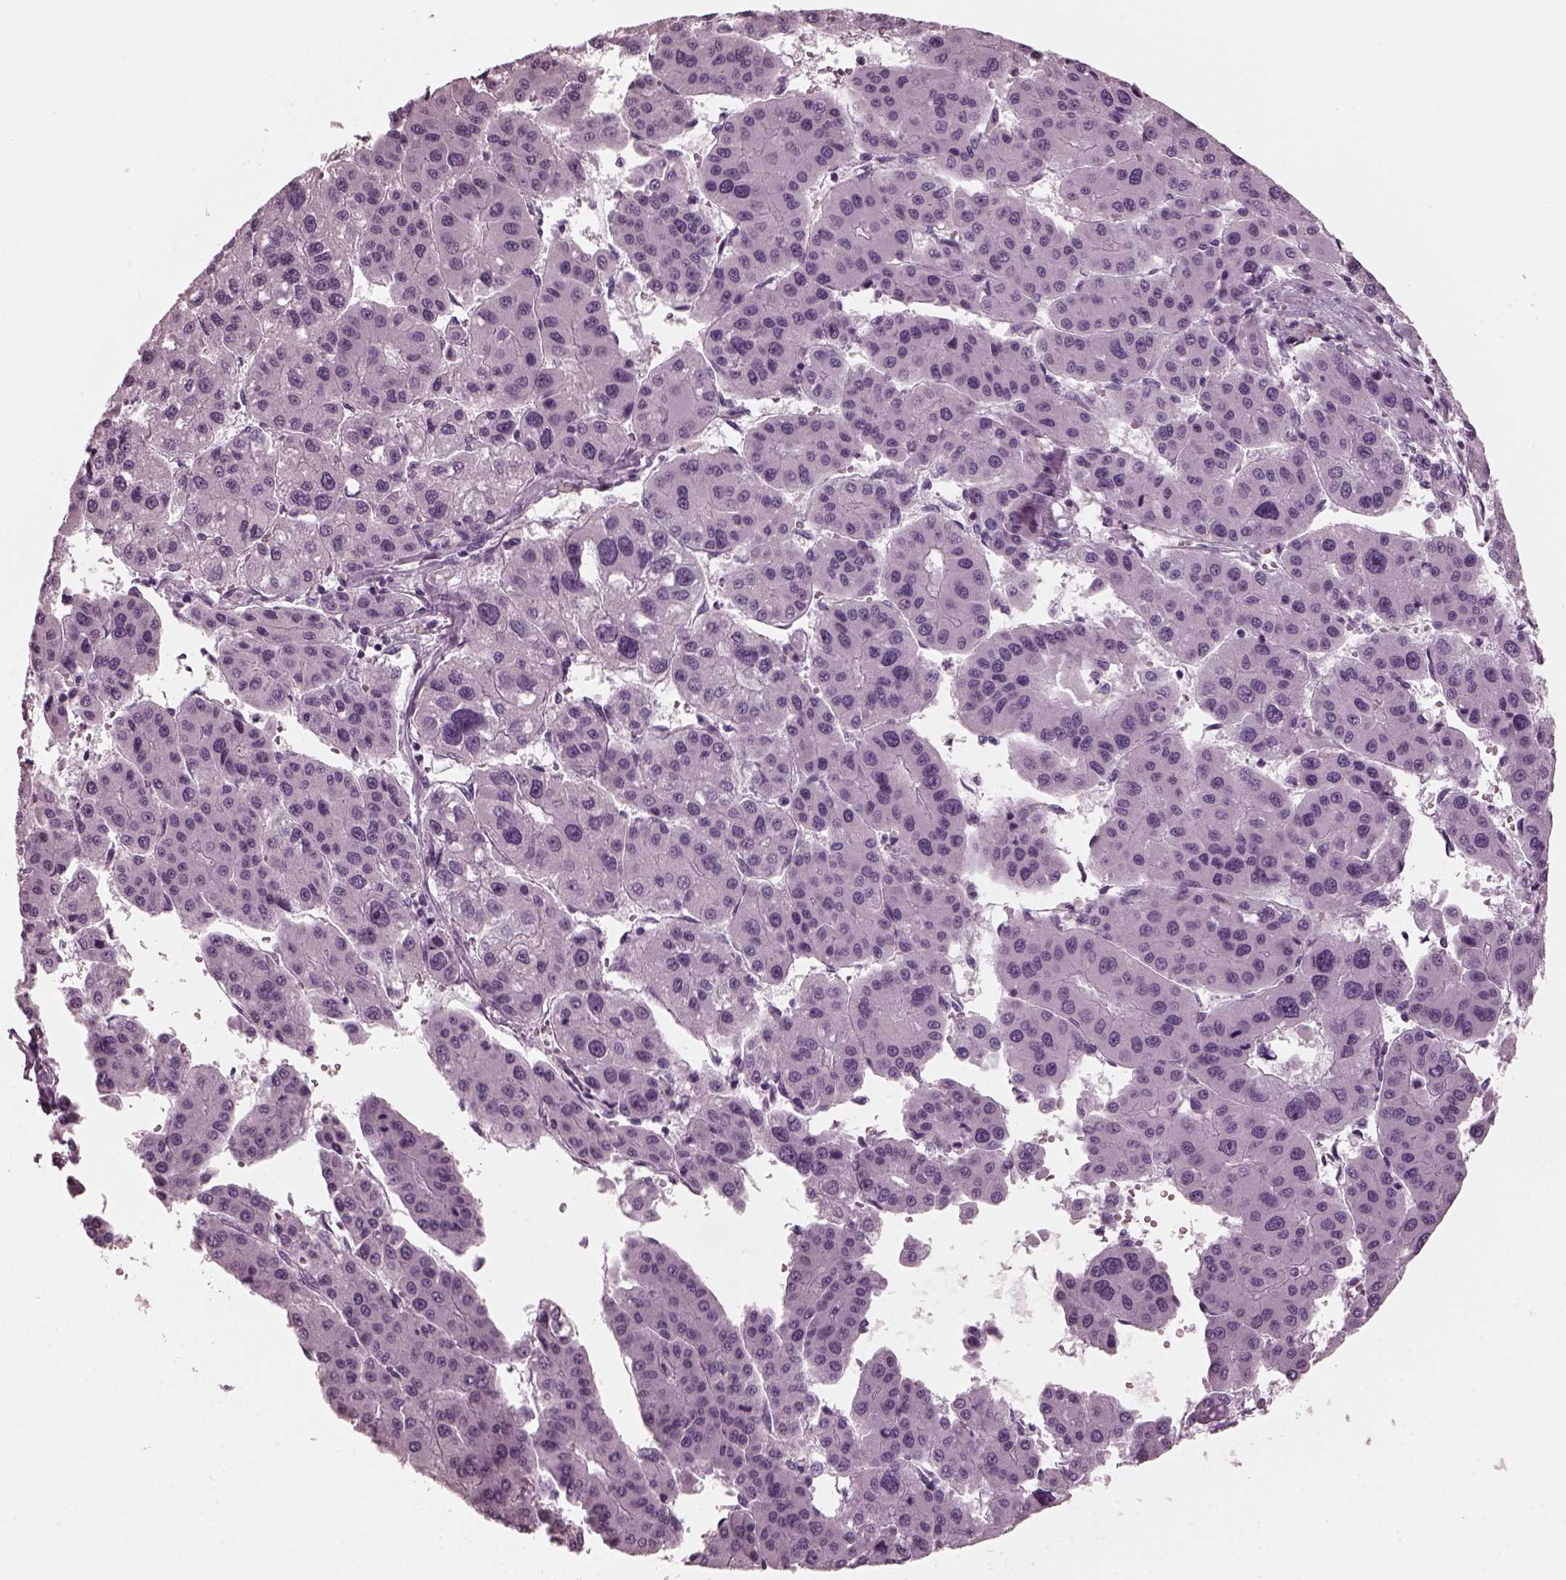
{"staining": {"intensity": "negative", "quantity": "none", "location": "none"}, "tissue": "liver cancer", "cell_type": "Tumor cells", "image_type": "cancer", "snomed": [{"axis": "morphology", "description": "Carcinoma, Hepatocellular, NOS"}, {"axis": "topography", "description": "Liver"}], "caption": "High magnification brightfield microscopy of liver cancer stained with DAB (brown) and counterstained with hematoxylin (blue): tumor cells show no significant positivity.", "gene": "RCVRN", "patient": {"sex": "male", "age": 73}}